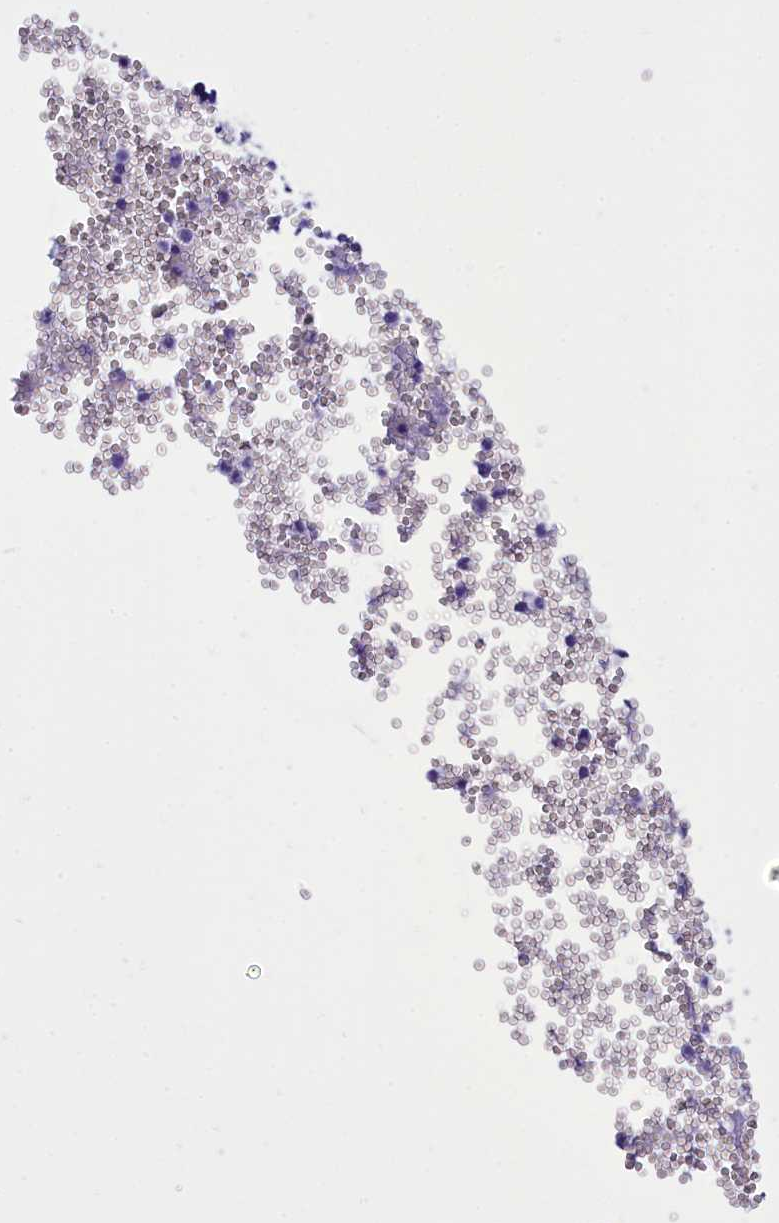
{"staining": {"intensity": "negative", "quantity": "none", "location": "none"}, "tissue": "bone marrow", "cell_type": "Hematopoietic cells", "image_type": "normal", "snomed": [{"axis": "morphology", "description": "Normal tissue, NOS"}, {"axis": "topography", "description": "Bone marrow"}], "caption": "Photomicrograph shows no protein staining in hematopoietic cells of normal bone marrow.", "gene": "DCAF16", "patient": {"sex": "female", "age": 77}}